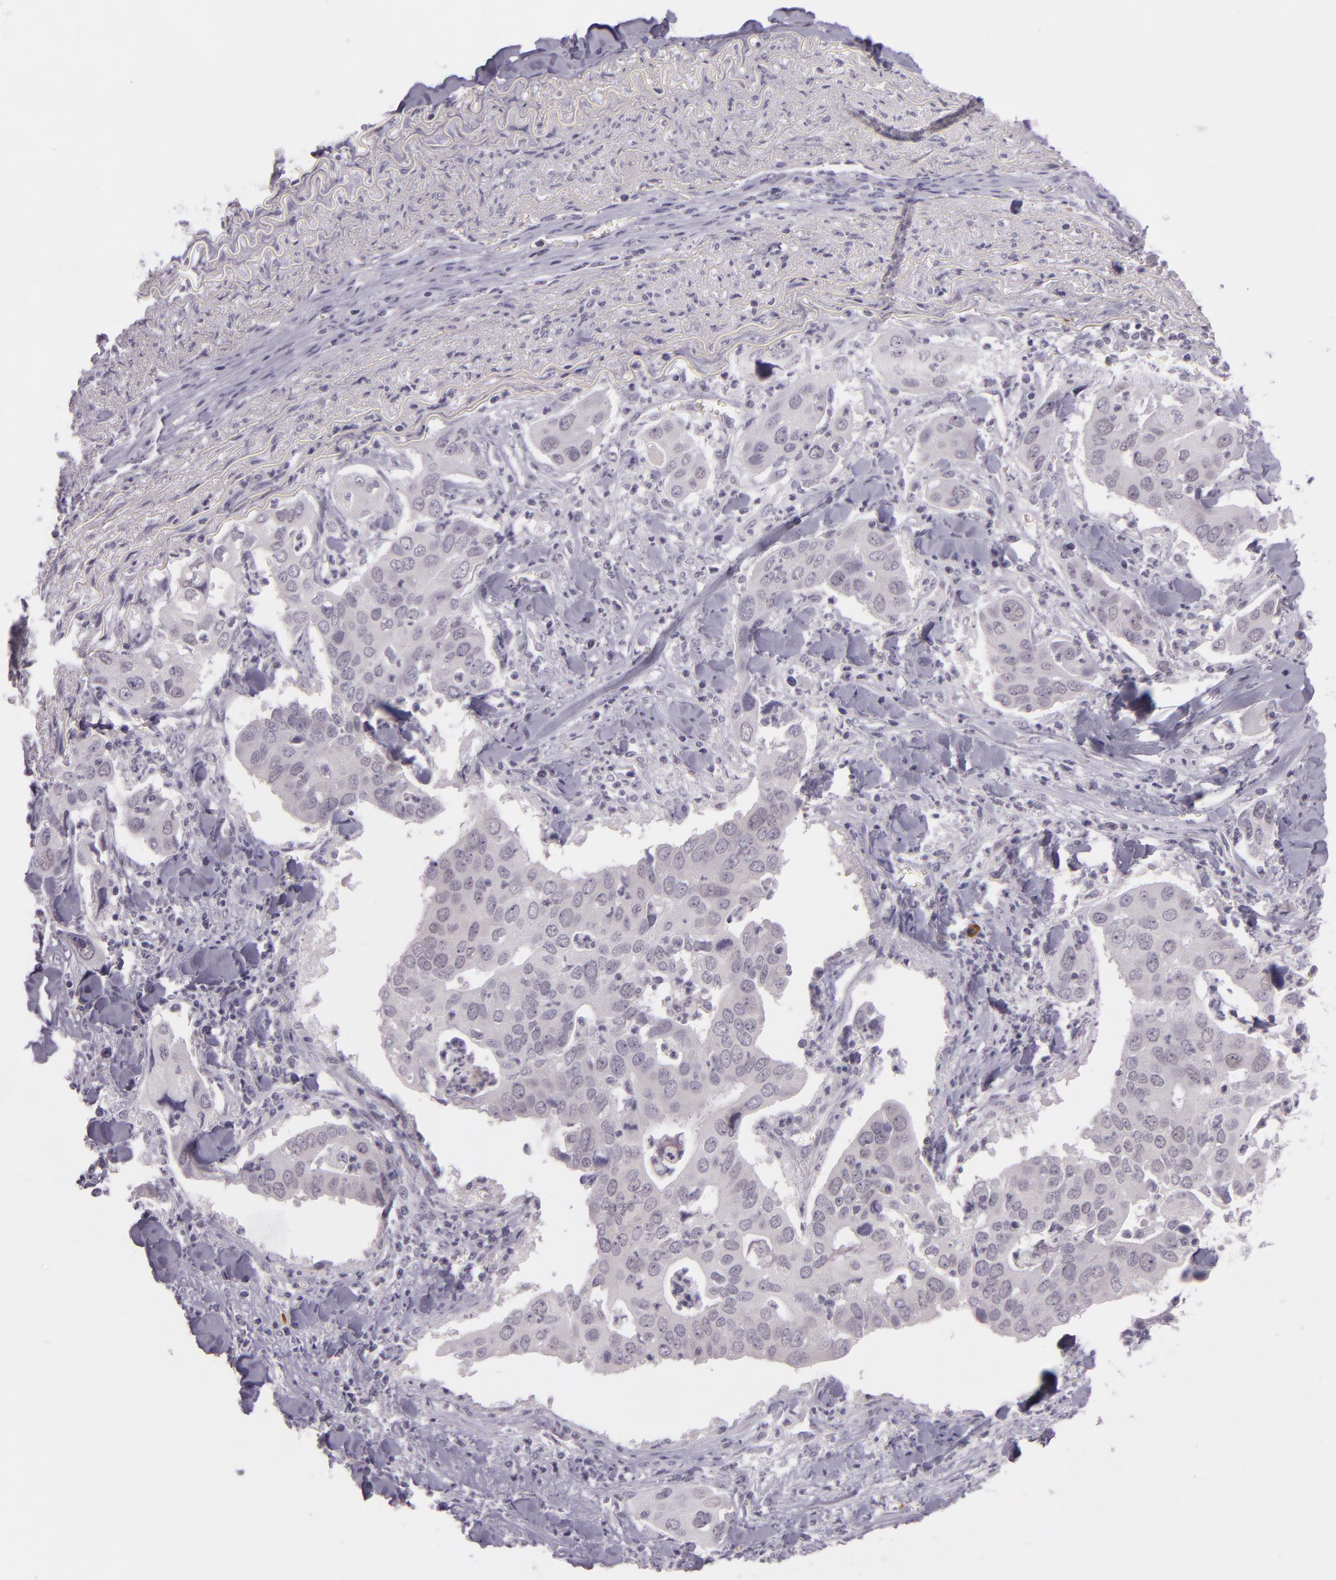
{"staining": {"intensity": "negative", "quantity": "none", "location": "none"}, "tissue": "lung cancer", "cell_type": "Tumor cells", "image_type": "cancer", "snomed": [{"axis": "morphology", "description": "Adenocarcinoma, NOS"}, {"axis": "topography", "description": "Lung"}], "caption": "Protein analysis of lung adenocarcinoma shows no significant staining in tumor cells.", "gene": "CHEK2", "patient": {"sex": "male", "age": 48}}